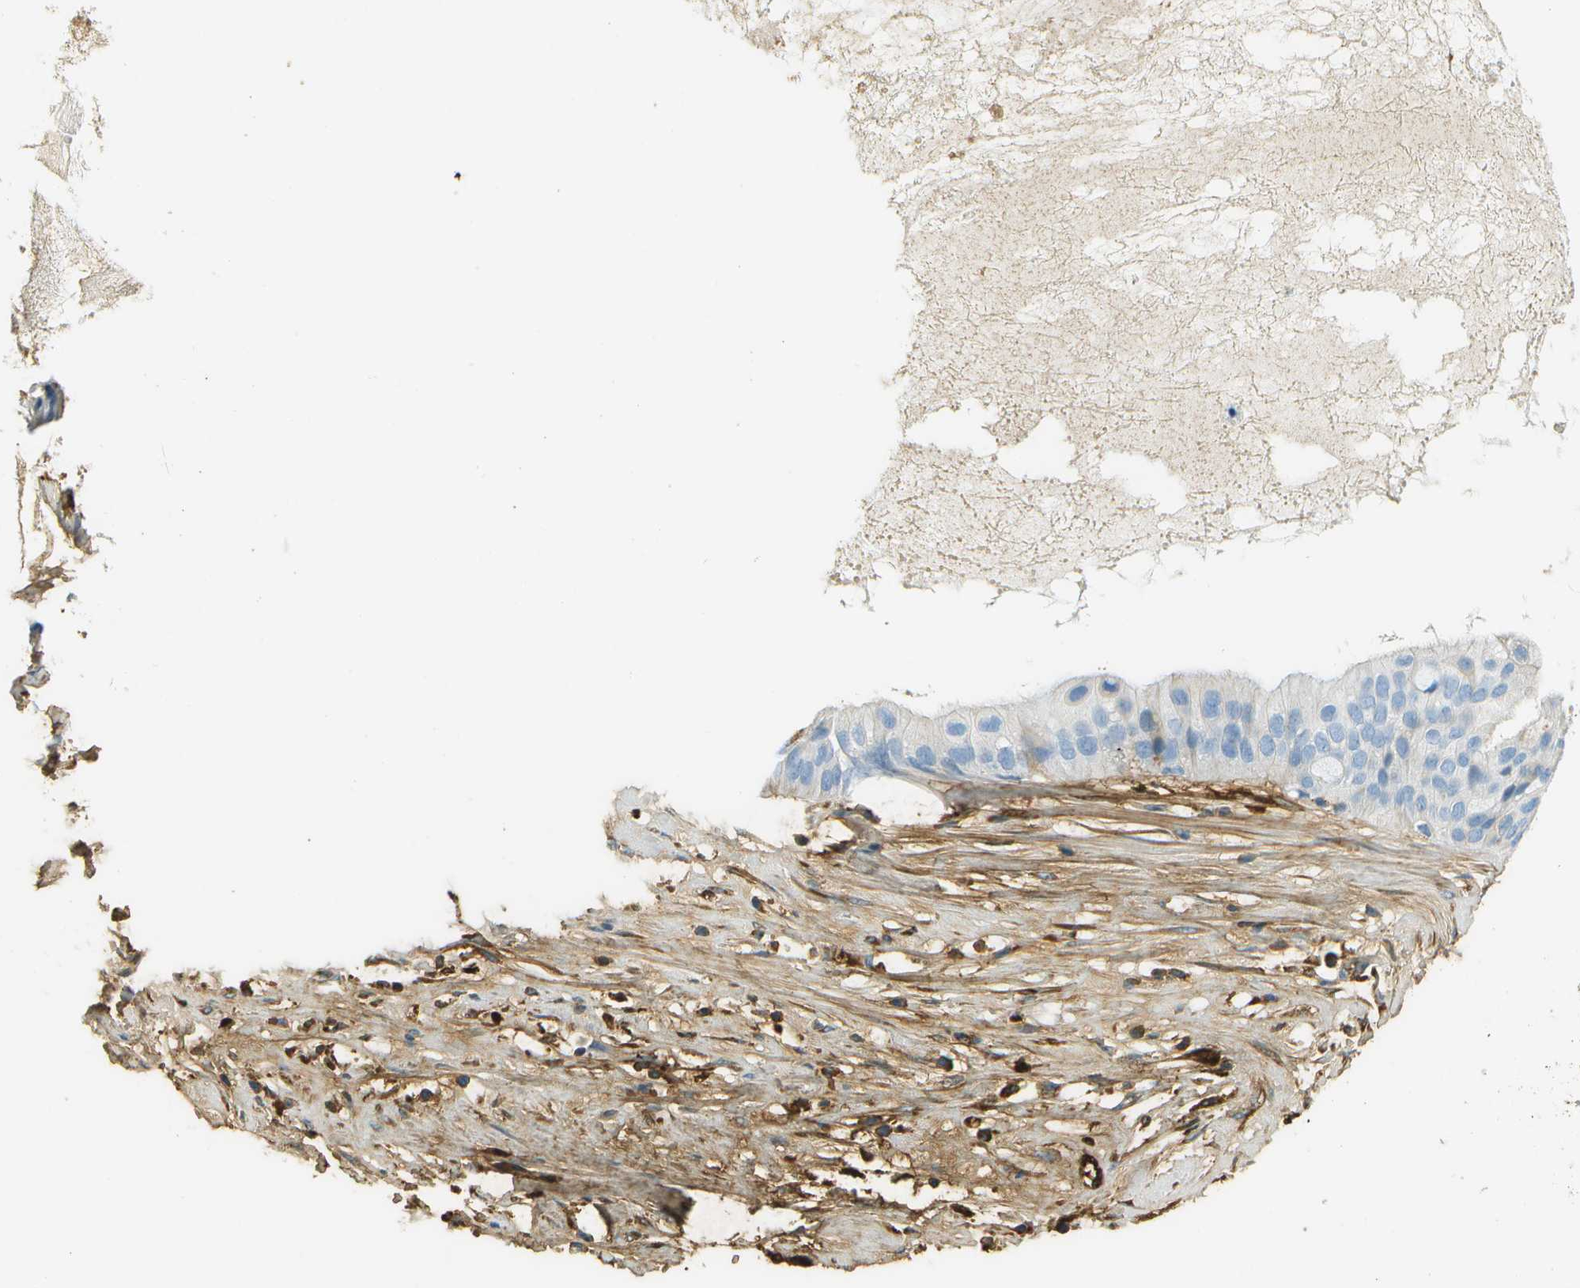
{"staining": {"intensity": "negative", "quantity": "none", "location": "none"}, "tissue": "ovarian cancer", "cell_type": "Tumor cells", "image_type": "cancer", "snomed": [{"axis": "morphology", "description": "Cystadenocarcinoma, mucinous, NOS"}, {"axis": "topography", "description": "Ovary"}], "caption": "Immunohistochemistry of human ovarian cancer shows no staining in tumor cells.", "gene": "DCN", "patient": {"sex": "female", "age": 80}}